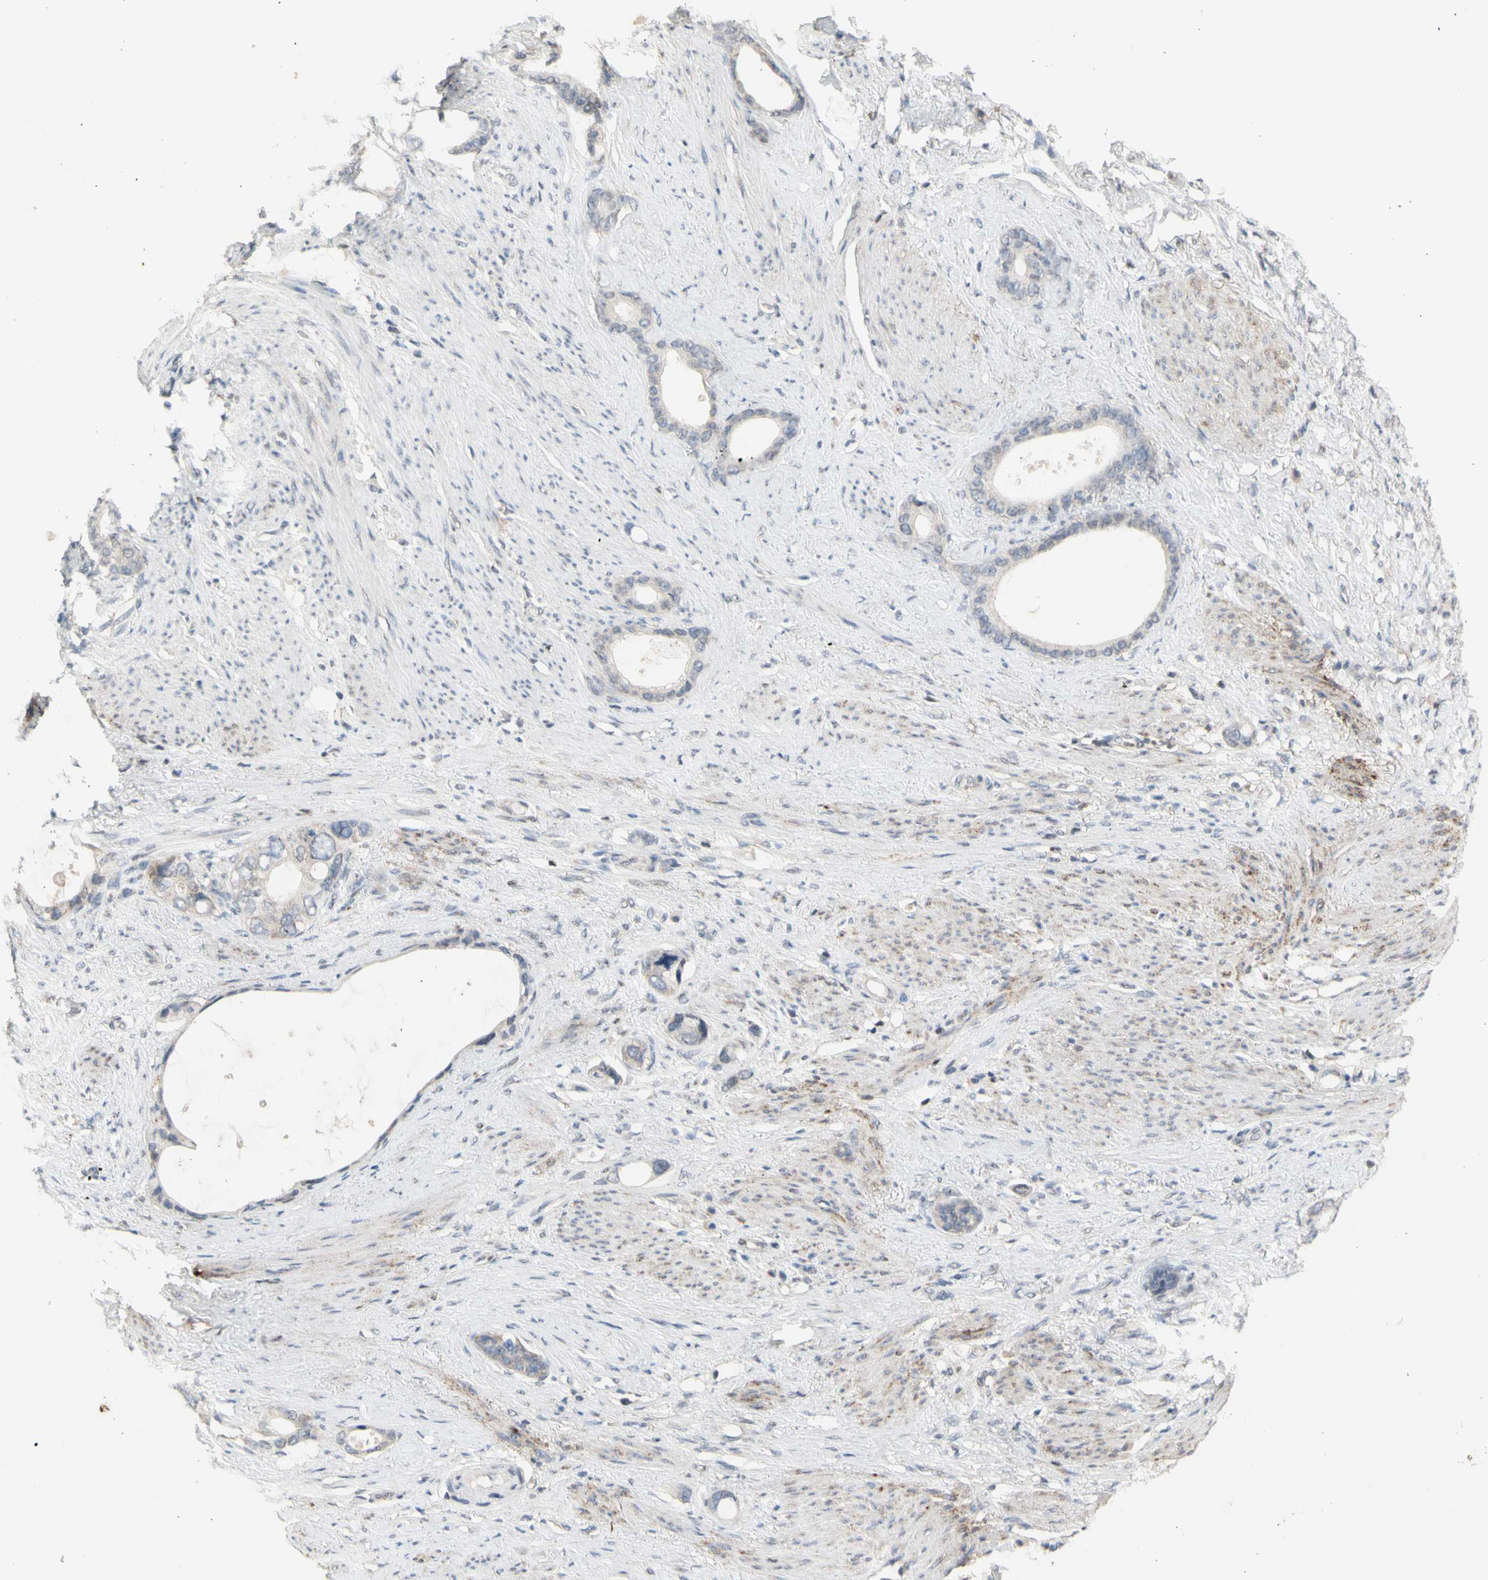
{"staining": {"intensity": "negative", "quantity": "none", "location": "none"}, "tissue": "stomach cancer", "cell_type": "Tumor cells", "image_type": "cancer", "snomed": [{"axis": "morphology", "description": "Adenocarcinoma, NOS"}, {"axis": "topography", "description": "Stomach"}], "caption": "High power microscopy image of an immunohistochemistry micrograph of adenocarcinoma (stomach), revealing no significant staining in tumor cells.", "gene": "NLRP1", "patient": {"sex": "female", "age": 75}}